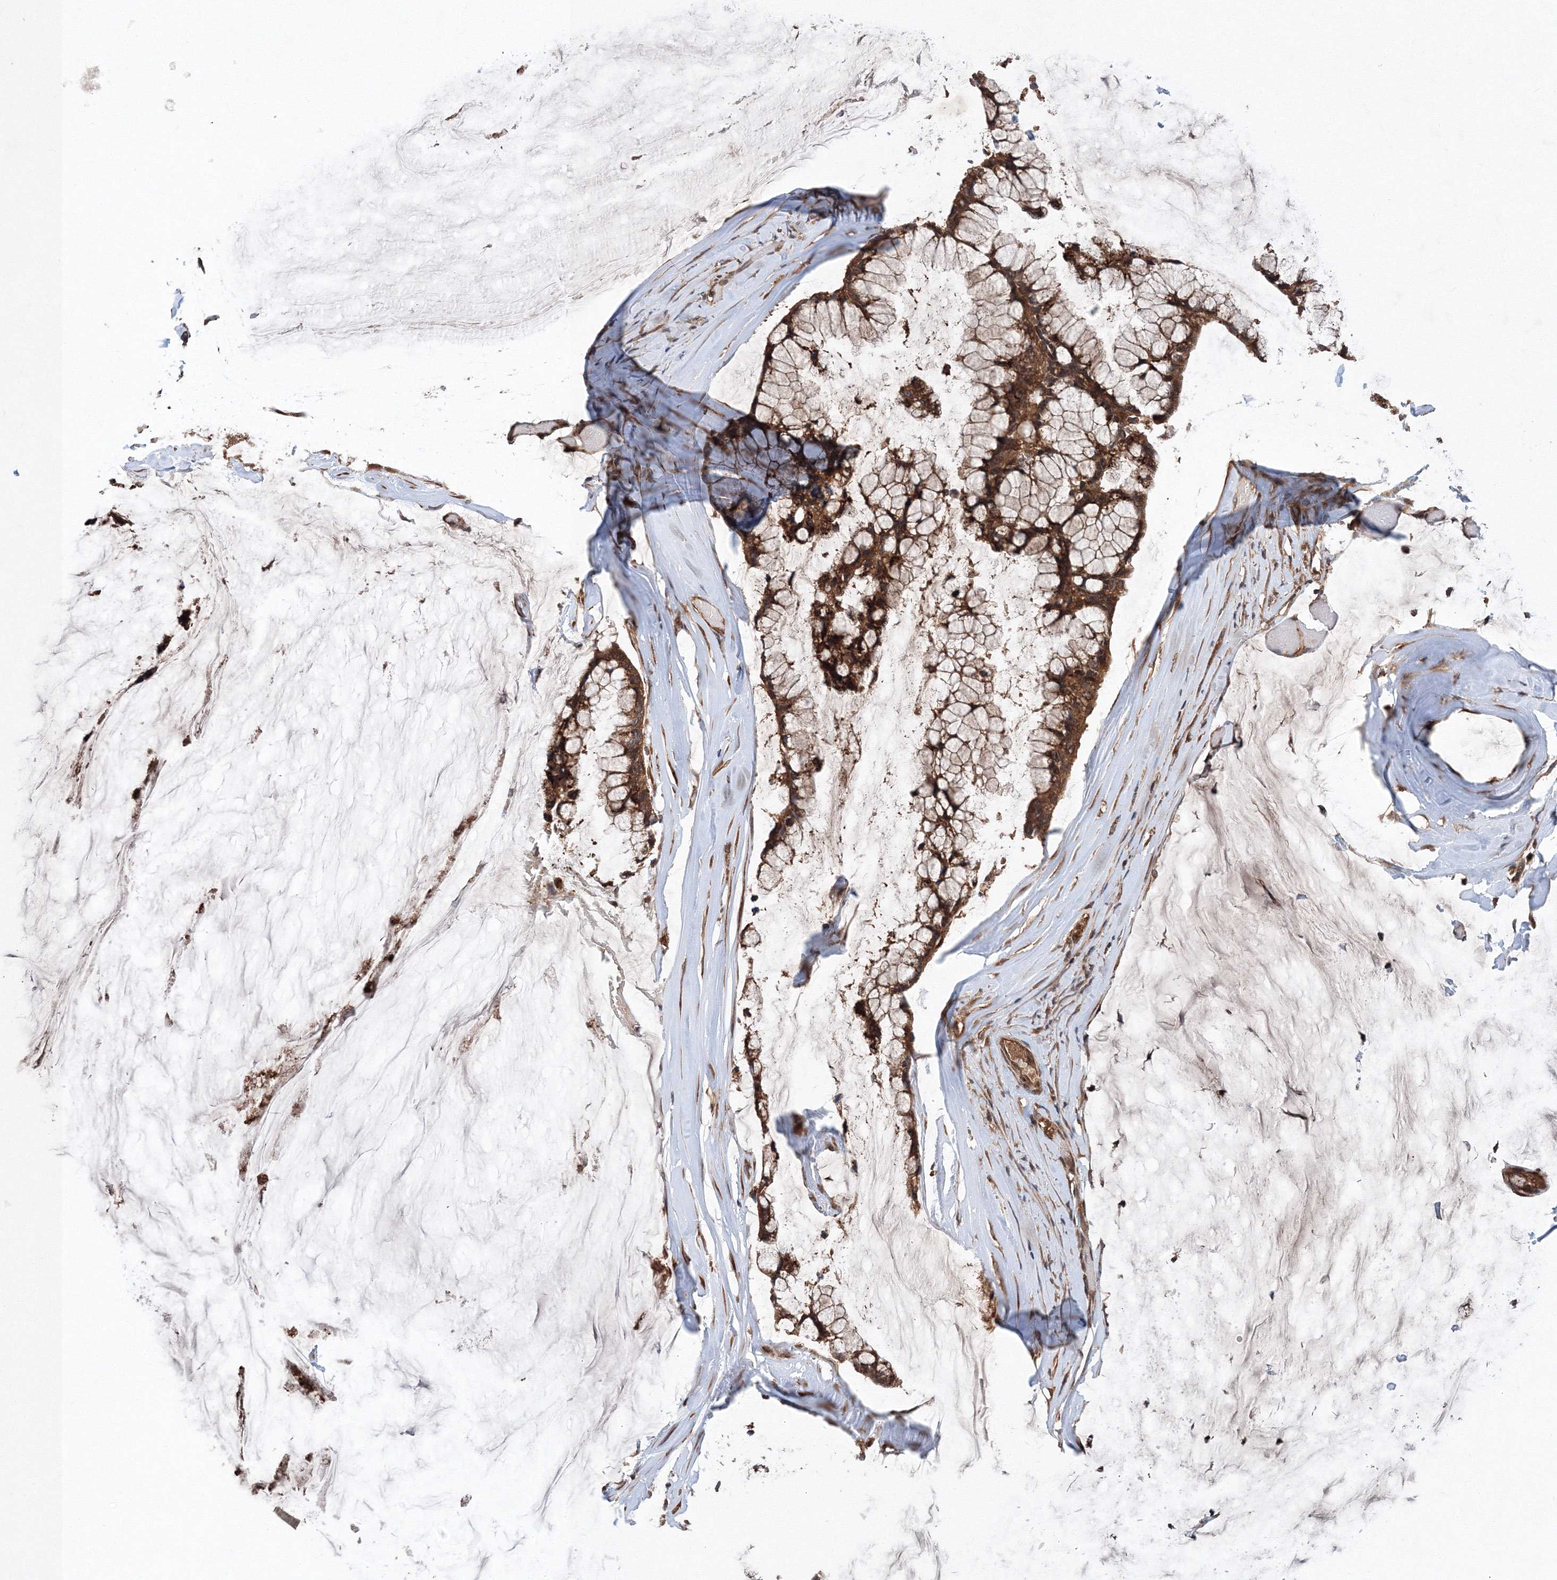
{"staining": {"intensity": "moderate", "quantity": ">75%", "location": "cytoplasmic/membranous"}, "tissue": "ovarian cancer", "cell_type": "Tumor cells", "image_type": "cancer", "snomed": [{"axis": "morphology", "description": "Cystadenocarcinoma, mucinous, NOS"}, {"axis": "topography", "description": "Ovary"}], "caption": "Protein staining reveals moderate cytoplasmic/membranous staining in about >75% of tumor cells in ovarian mucinous cystadenocarcinoma.", "gene": "ATG3", "patient": {"sex": "female", "age": 39}}